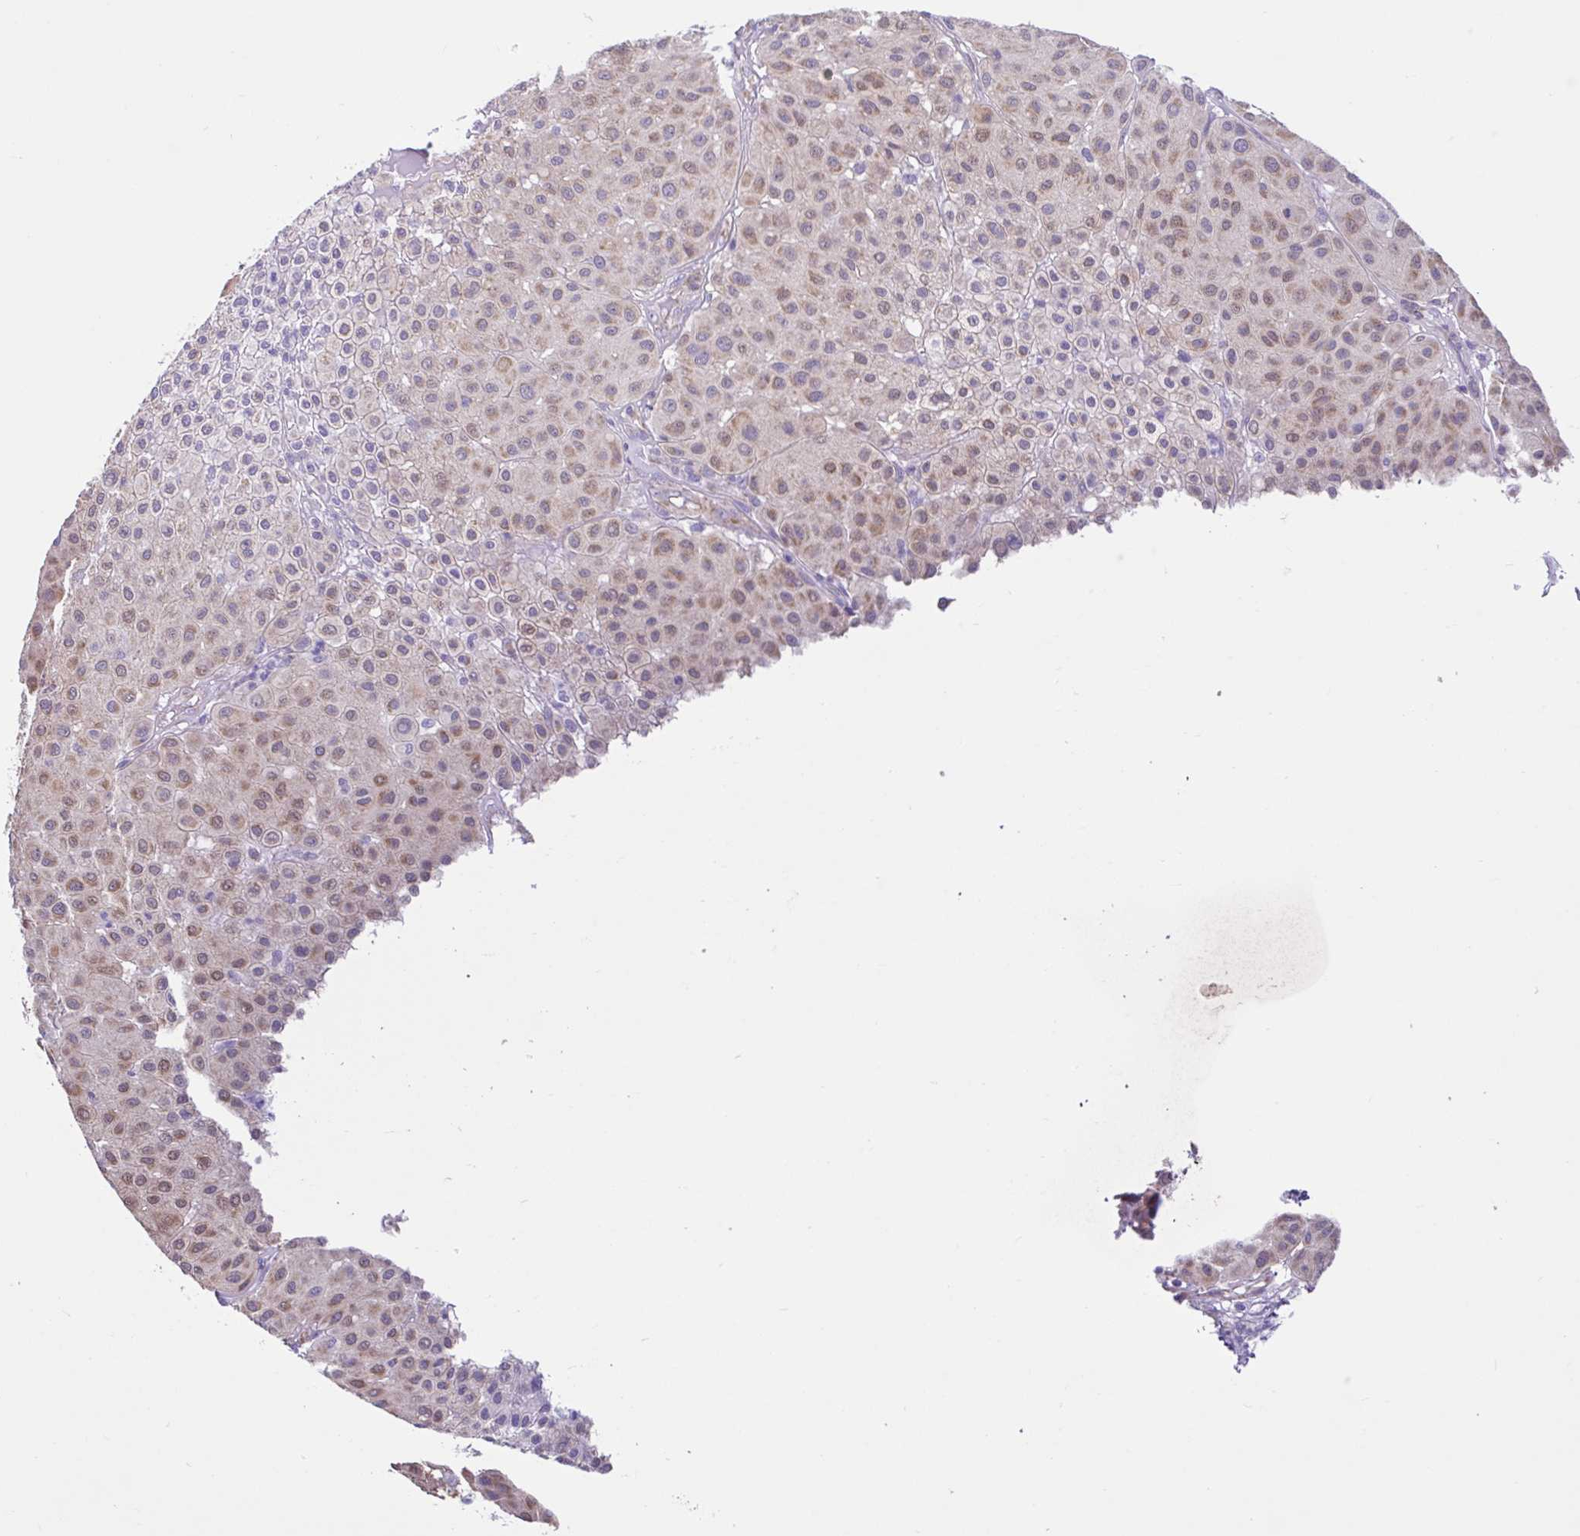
{"staining": {"intensity": "moderate", "quantity": ">75%", "location": "cytoplasmic/membranous"}, "tissue": "melanoma", "cell_type": "Tumor cells", "image_type": "cancer", "snomed": [{"axis": "morphology", "description": "Malignant melanoma, Metastatic site"}, {"axis": "topography", "description": "Smooth muscle"}], "caption": "There is medium levels of moderate cytoplasmic/membranous expression in tumor cells of melanoma, as demonstrated by immunohistochemical staining (brown color).", "gene": "NDUFS2", "patient": {"sex": "male", "age": 41}}